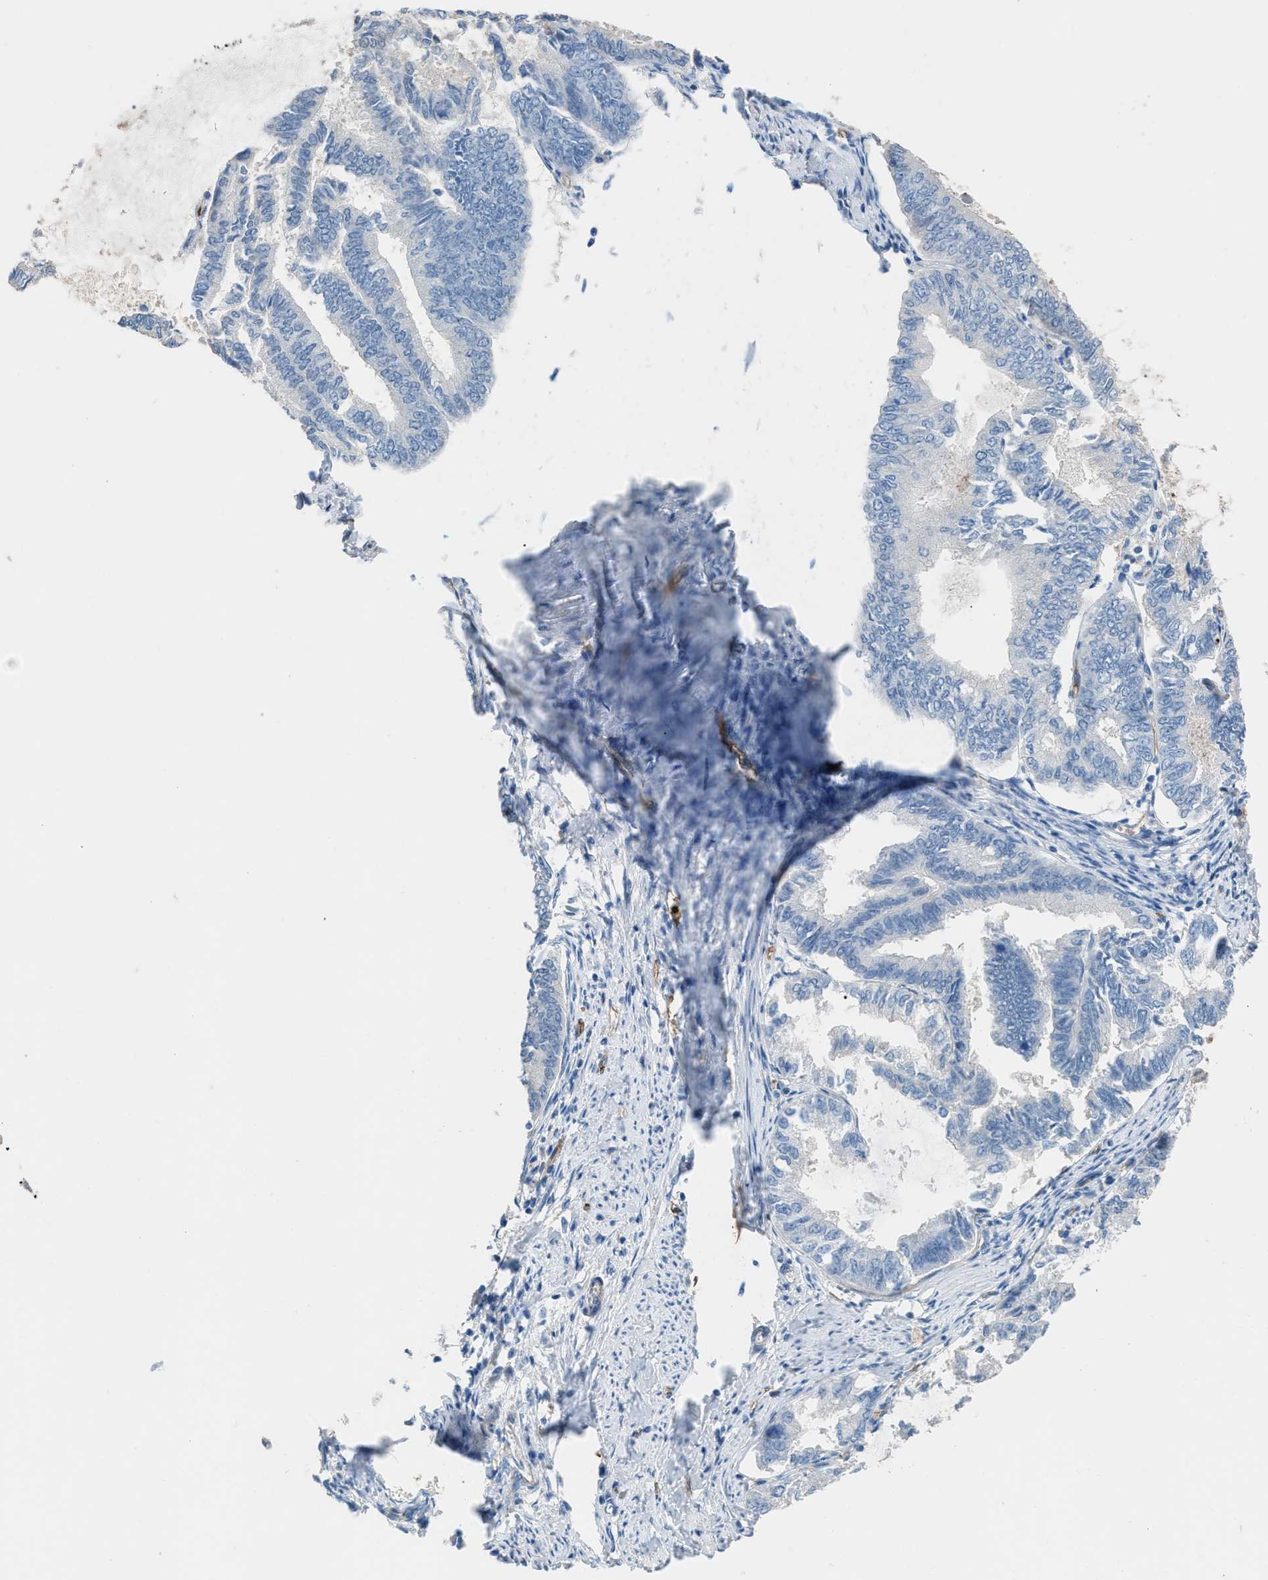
{"staining": {"intensity": "negative", "quantity": "none", "location": "none"}, "tissue": "endometrial cancer", "cell_type": "Tumor cells", "image_type": "cancer", "snomed": [{"axis": "morphology", "description": "Adenocarcinoma, NOS"}, {"axis": "topography", "description": "Endometrium"}], "caption": "Histopathology image shows no protein expression in tumor cells of adenocarcinoma (endometrial) tissue.", "gene": "DYSF", "patient": {"sex": "female", "age": 86}}